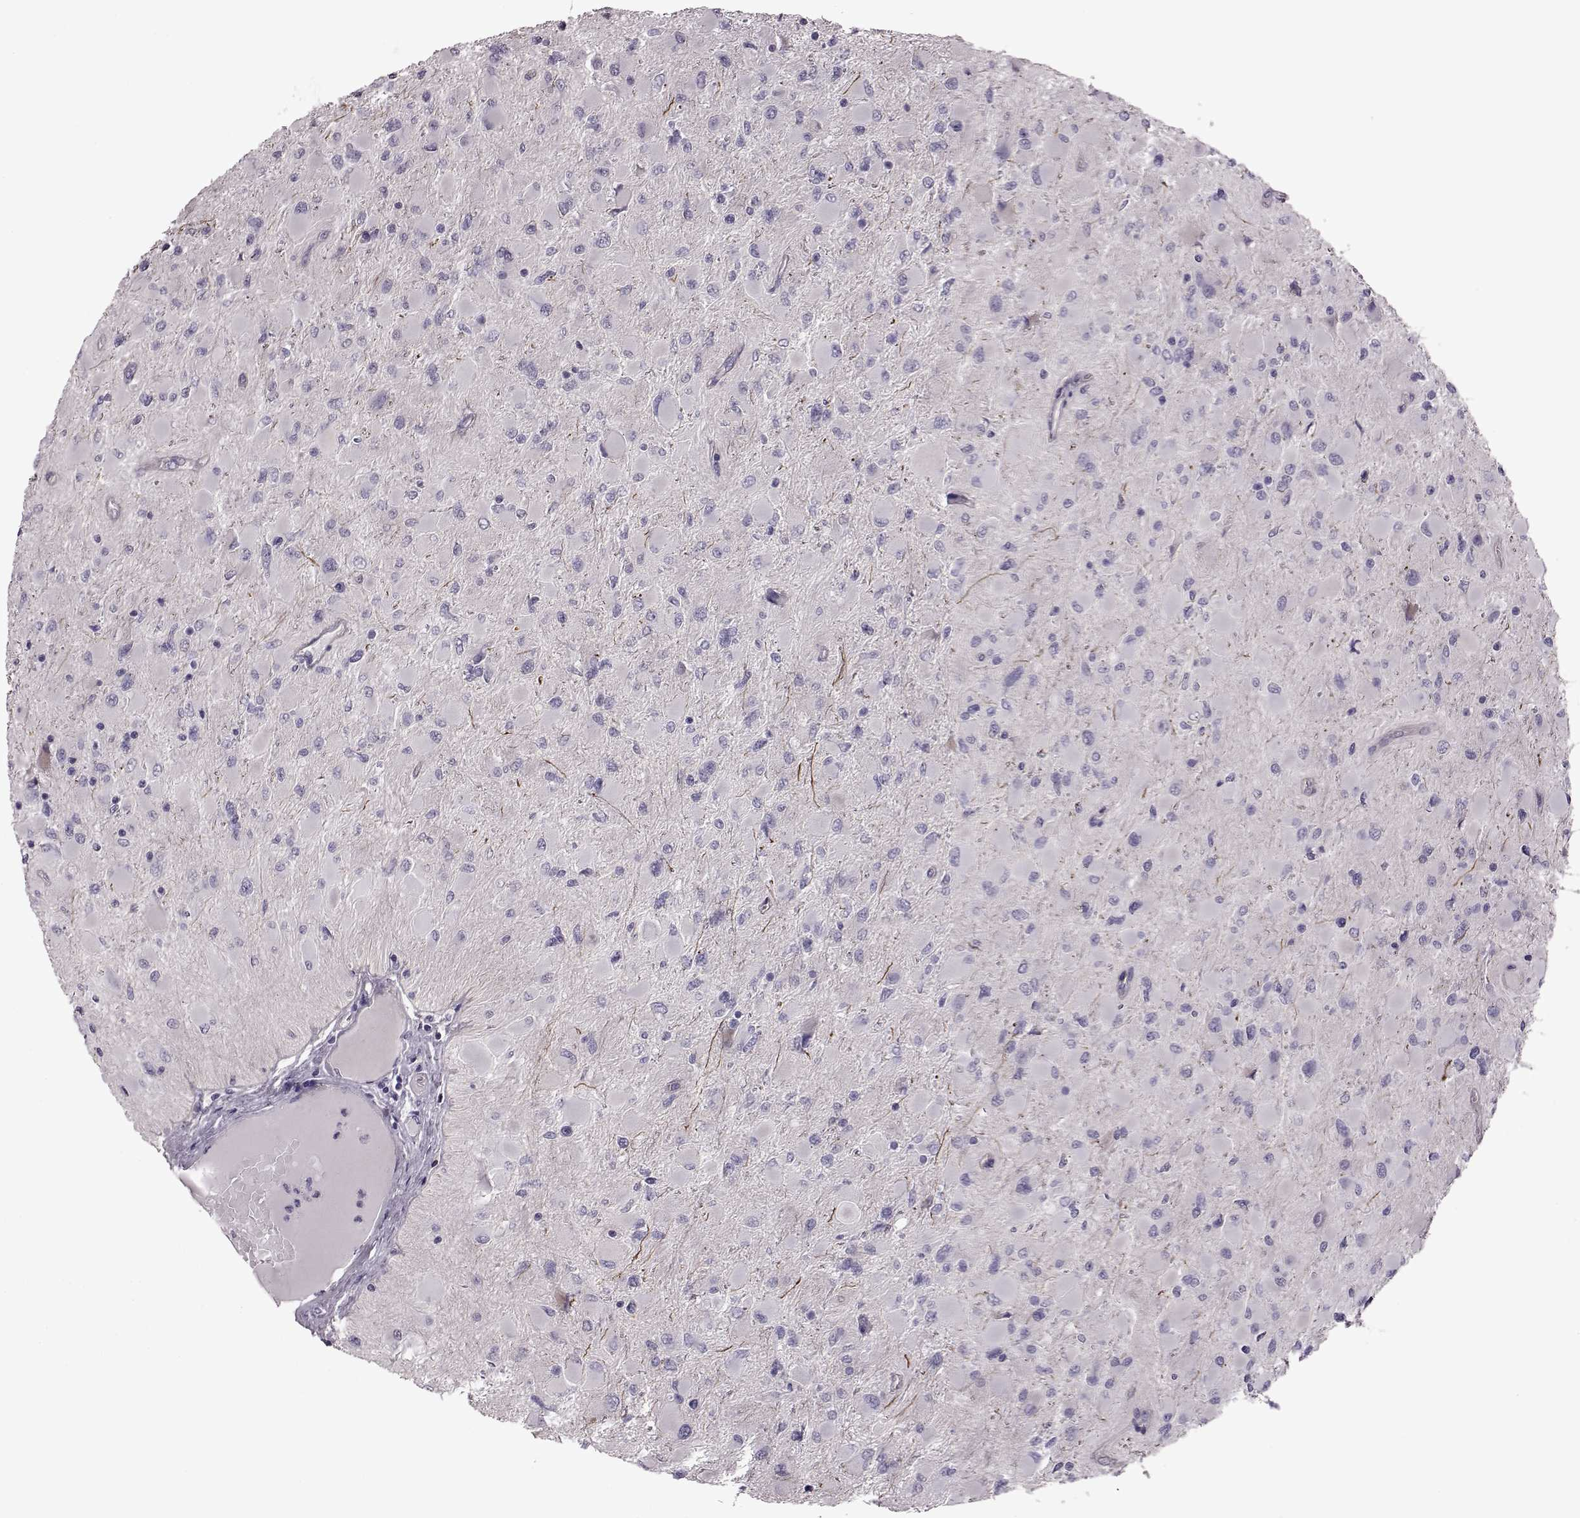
{"staining": {"intensity": "negative", "quantity": "none", "location": "none"}, "tissue": "glioma", "cell_type": "Tumor cells", "image_type": "cancer", "snomed": [{"axis": "morphology", "description": "Glioma, malignant, High grade"}, {"axis": "topography", "description": "Cerebral cortex"}], "caption": "The histopathology image exhibits no significant expression in tumor cells of malignant high-grade glioma. (Stains: DAB IHC with hematoxylin counter stain, Microscopy: brightfield microscopy at high magnification).", "gene": "SNTG1", "patient": {"sex": "female", "age": 36}}